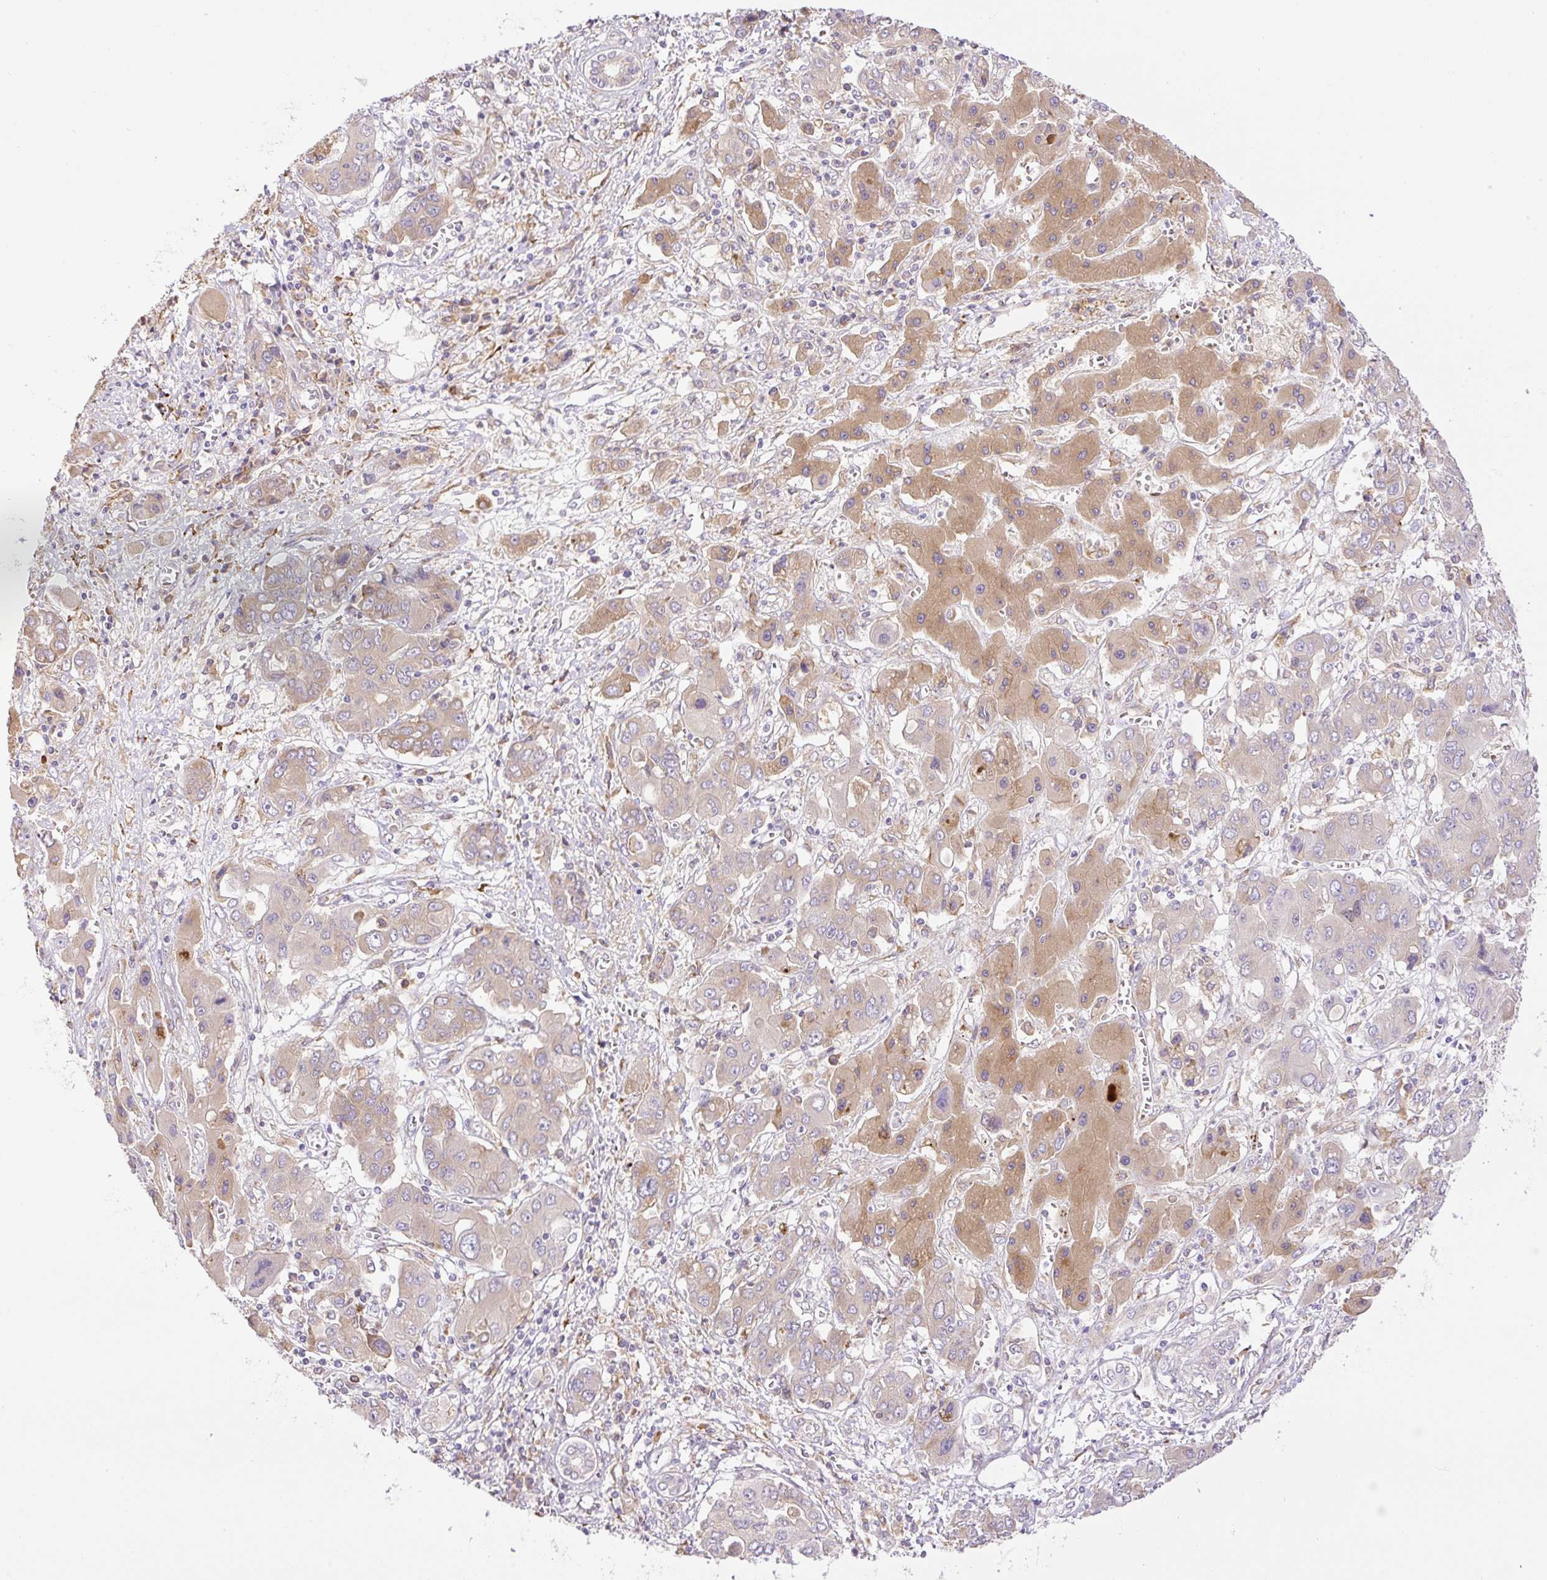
{"staining": {"intensity": "moderate", "quantity": "25%-75%", "location": "cytoplasmic/membranous"}, "tissue": "liver cancer", "cell_type": "Tumor cells", "image_type": "cancer", "snomed": [{"axis": "morphology", "description": "Cholangiocarcinoma"}, {"axis": "topography", "description": "Liver"}], "caption": "A brown stain shows moderate cytoplasmic/membranous expression of a protein in cholangiocarcinoma (liver) tumor cells.", "gene": "POFUT1", "patient": {"sex": "male", "age": 67}}